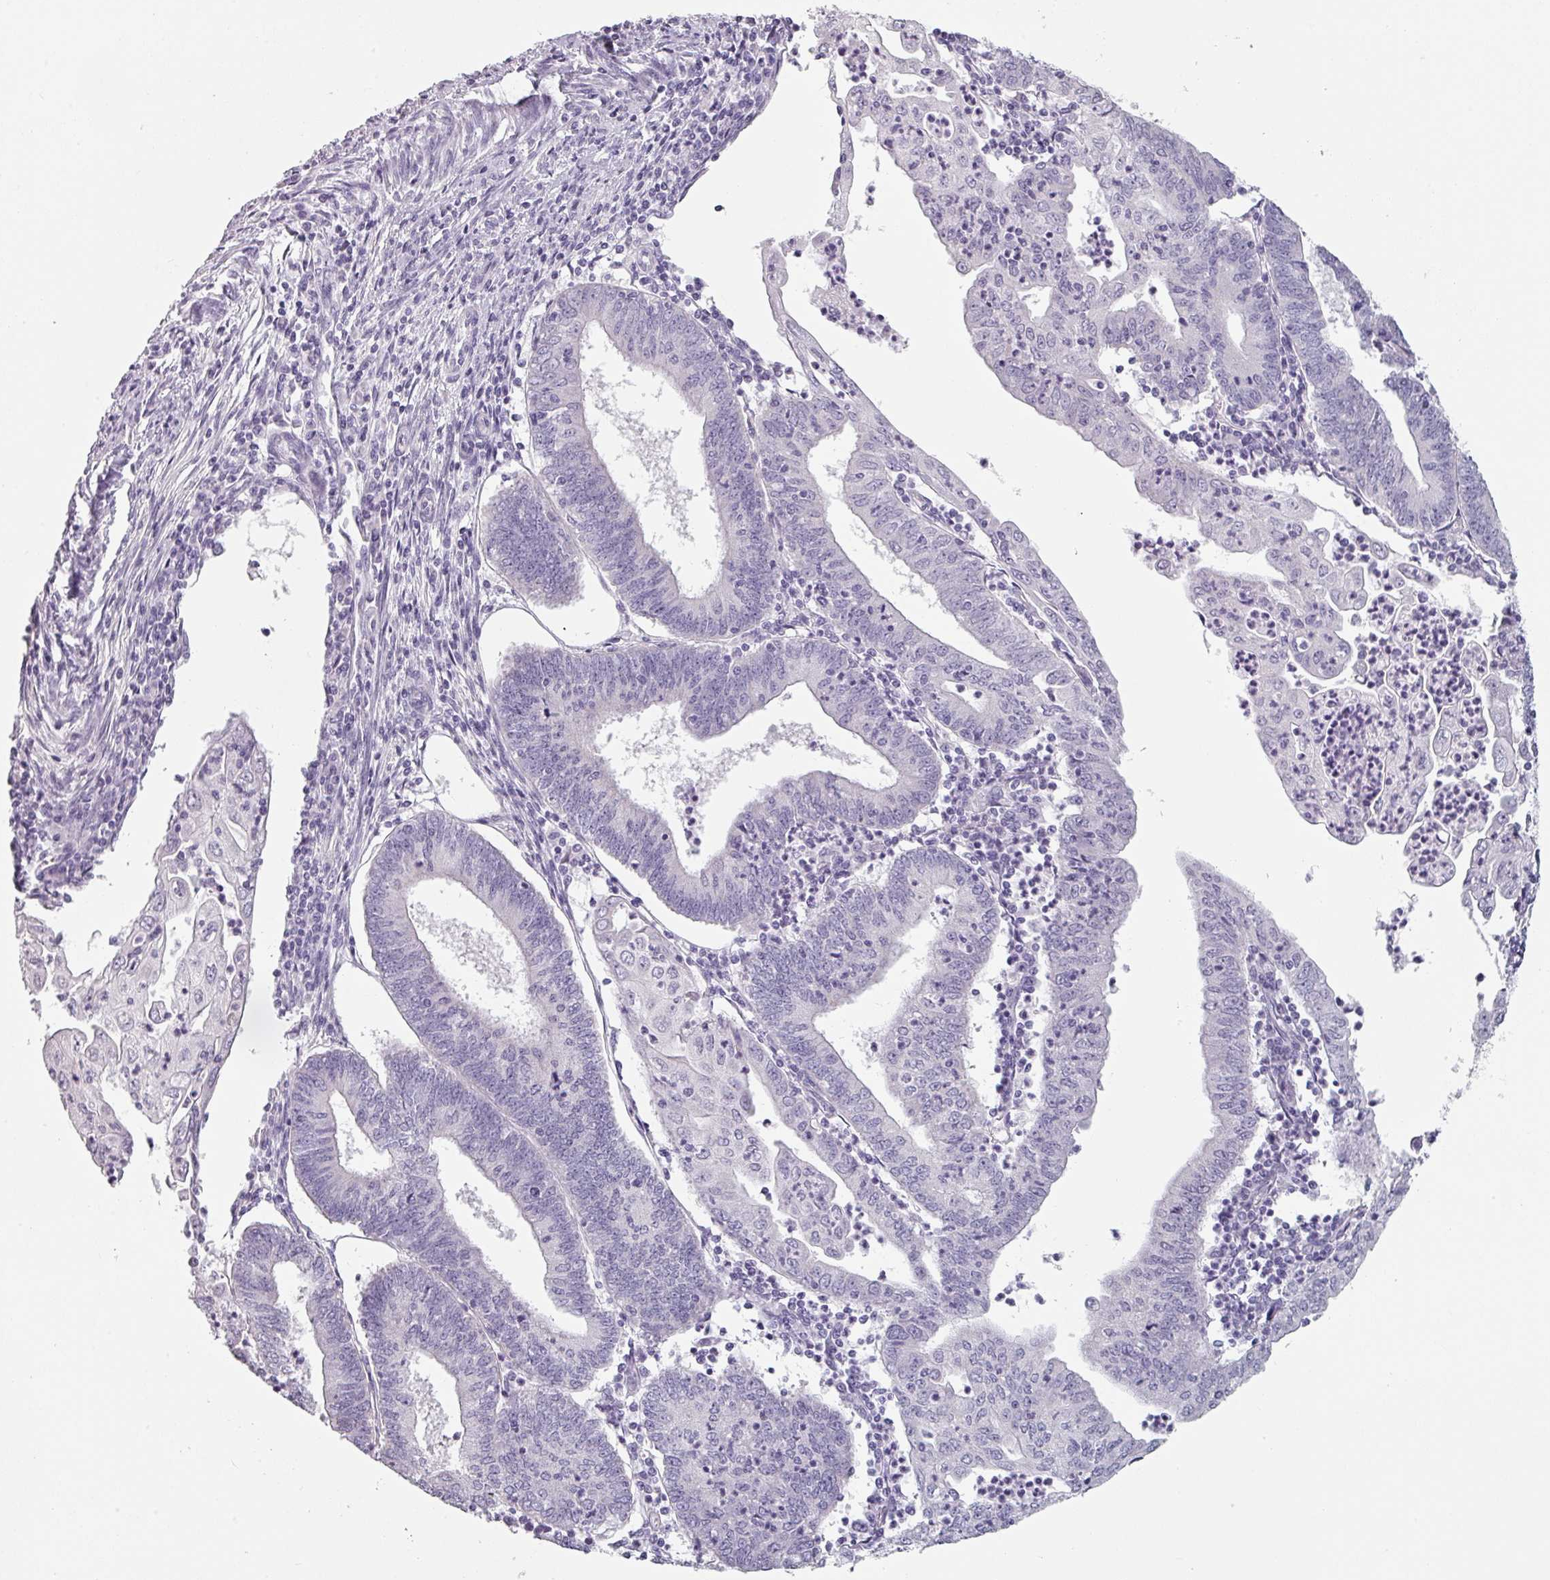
{"staining": {"intensity": "negative", "quantity": "none", "location": "none"}, "tissue": "endometrial cancer", "cell_type": "Tumor cells", "image_type": "cancer", "snomed": [{"axis": "morphology", "description": "Adenocarcinoma, NOS"}, {"axis": "topography", "description": "Endometrium"}], "caption": "Immunohistochemistry (IHC) micrograph of human endometrial cancer (adenocarcinoma) stained for a protein (brown), which displays no positivity in tumor cells. The staining was performed using DAB (3,3'-diaminobenzidine) to visualize the protein expression in brown, while the nuclei were stained in blue with hematoxylin (Magnification: 20x).", "gene": "SFTPA1", "patient": {"sex": "female", "age": 60}}